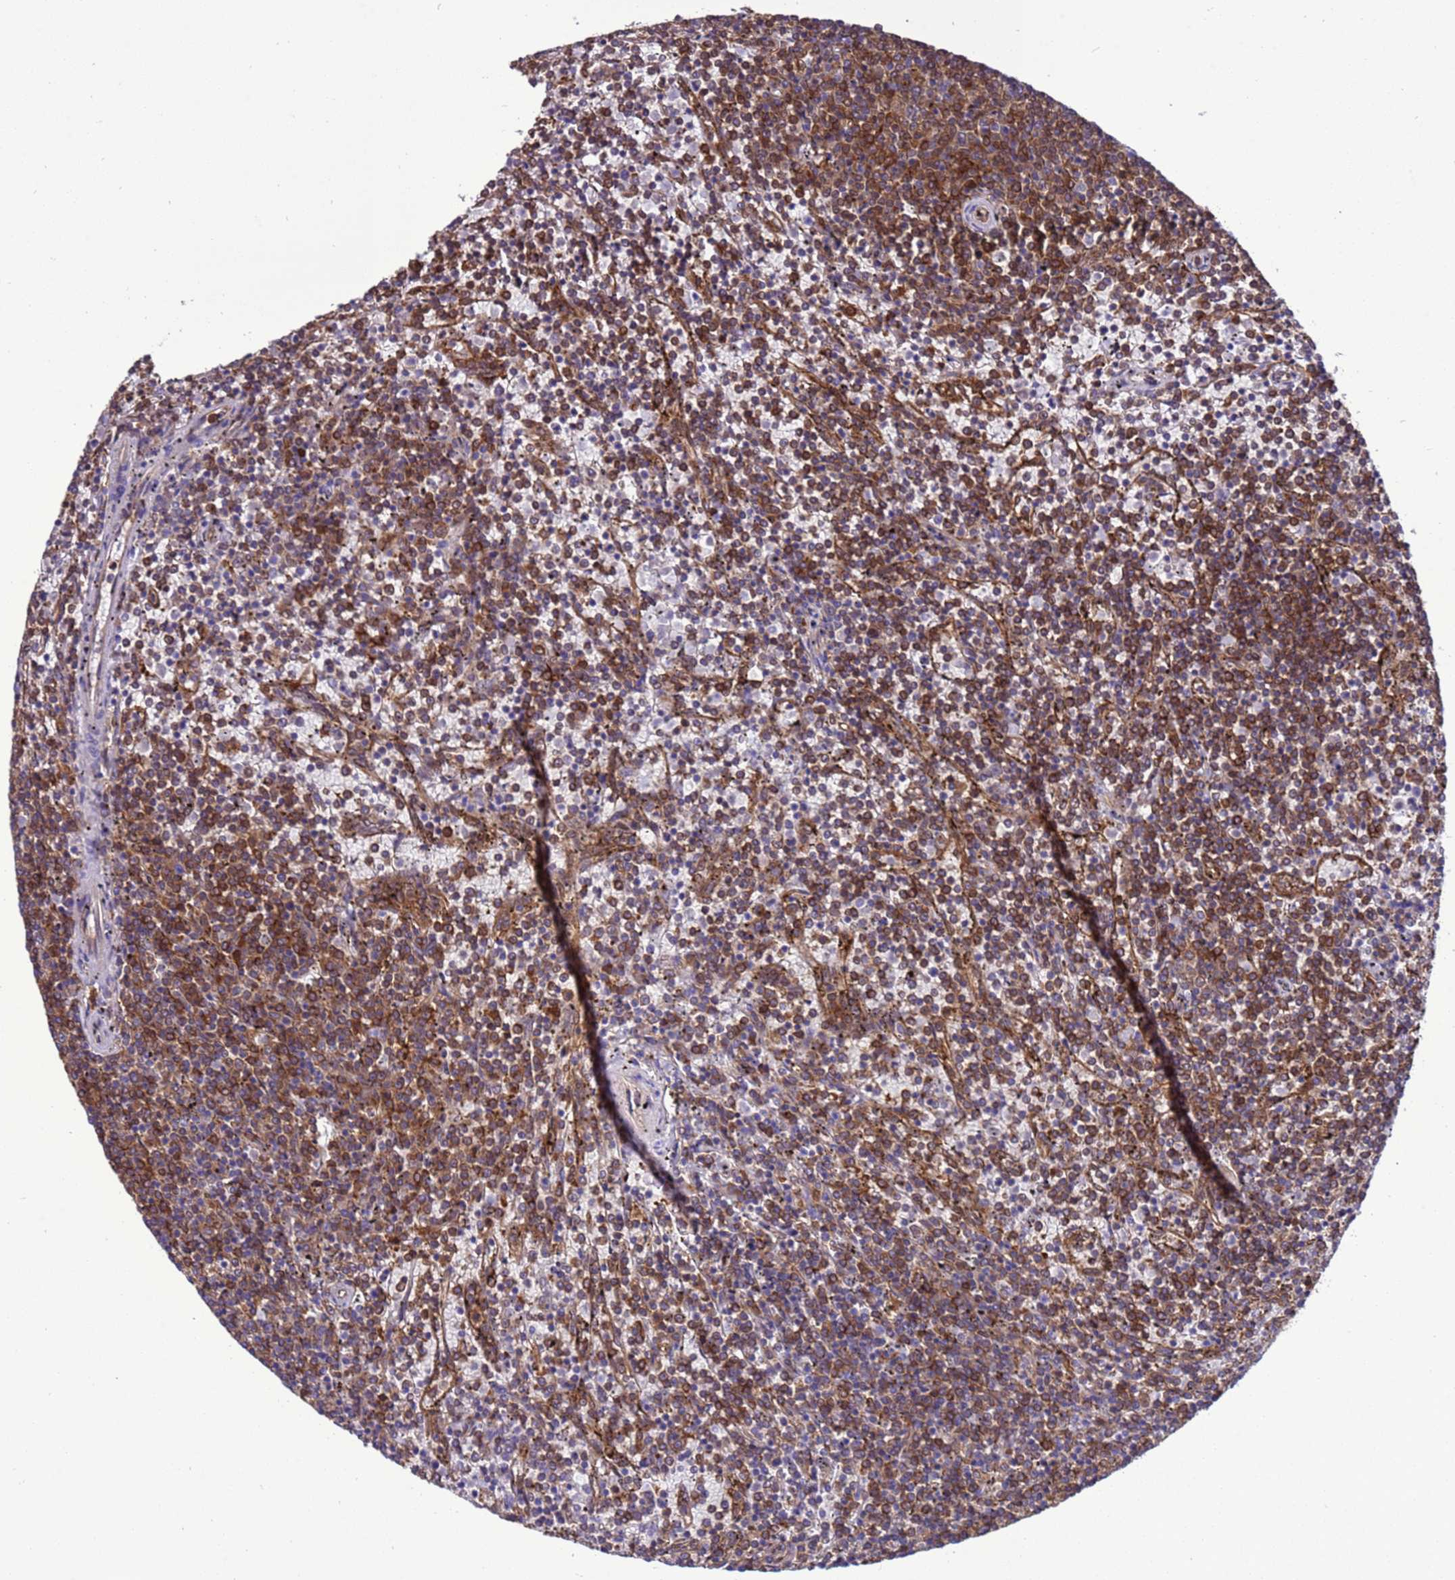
{"staining": {"intensity": "moderate", "quantity": ">75%", "location": "cytoplasmic/membranous"}, "tissue": "lymphoma", "cell_type": "Tumor cells", "image_type": "cancer", "snomed": [{"axis": "morphology", "description": "Malignant lymphoma, non-Hodgkin's type, Low grade"}, {"axis": "topography", "description": "Spleen"}], "caption": "Low-grade malignant lymphoma, non-Hodgkin's type stained with DAB immunohistochemistry (IHC) shows medium levels of moderate cytoplasmic/membranous staining in about >75% of tumor cells.", "gene": "RABEP2", "patient": {"sex": "female", "age": 50}}